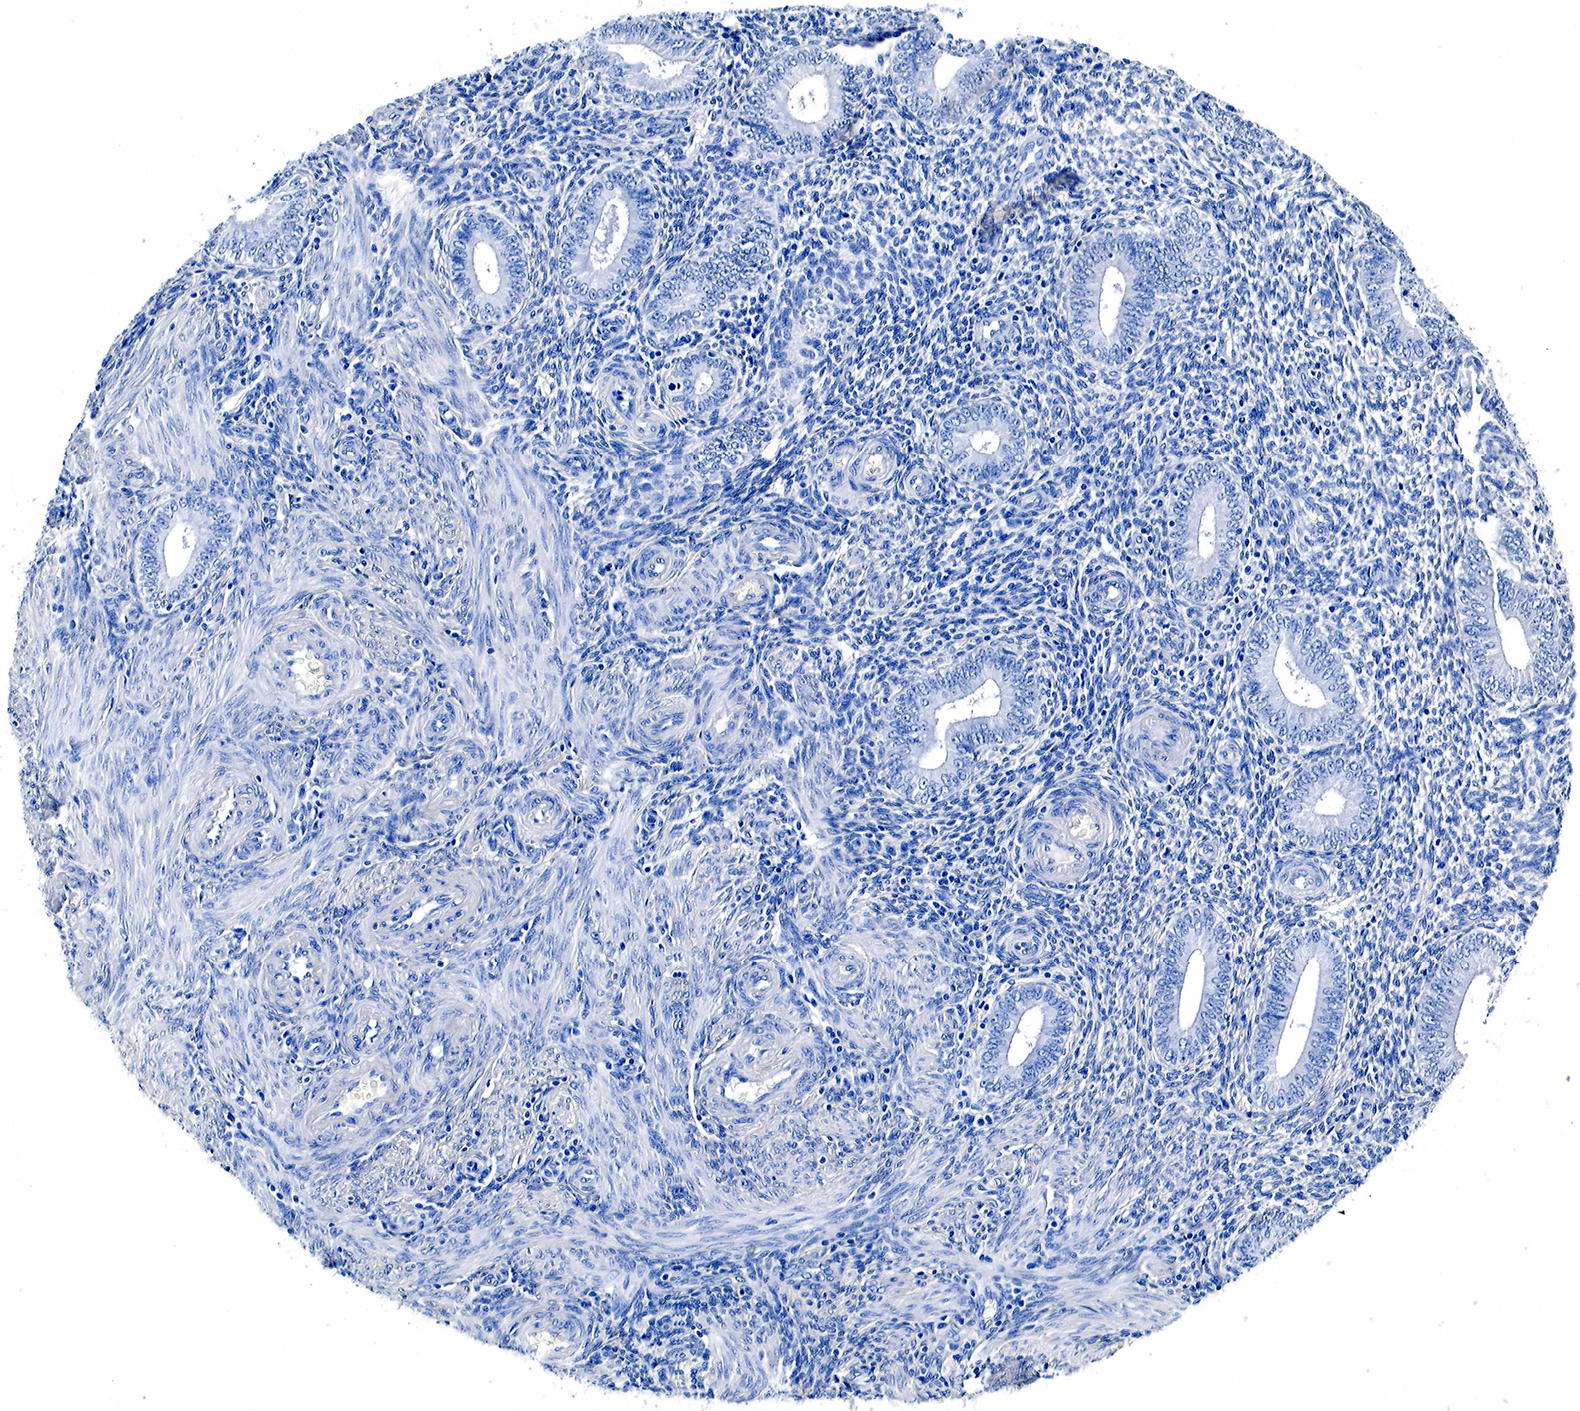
{"staining": {"intensity": "negative", "quantity": "none", "location": "none"}, "tissue": "endometrium", "cell_type": "Cells in endometrial stroma", "image_type": "normal", "snomed": [{"axis": "morphology", "description": "Normal tissue, NOS"}, {"axis": "topography", "description": "Endometrium"}], "caption": "Protein analysis of normal endometrium exhibits no significant expression in cells in endometrial stroma.", "gene": "GAST", "patient": {"sex": "female", "age": 35}}